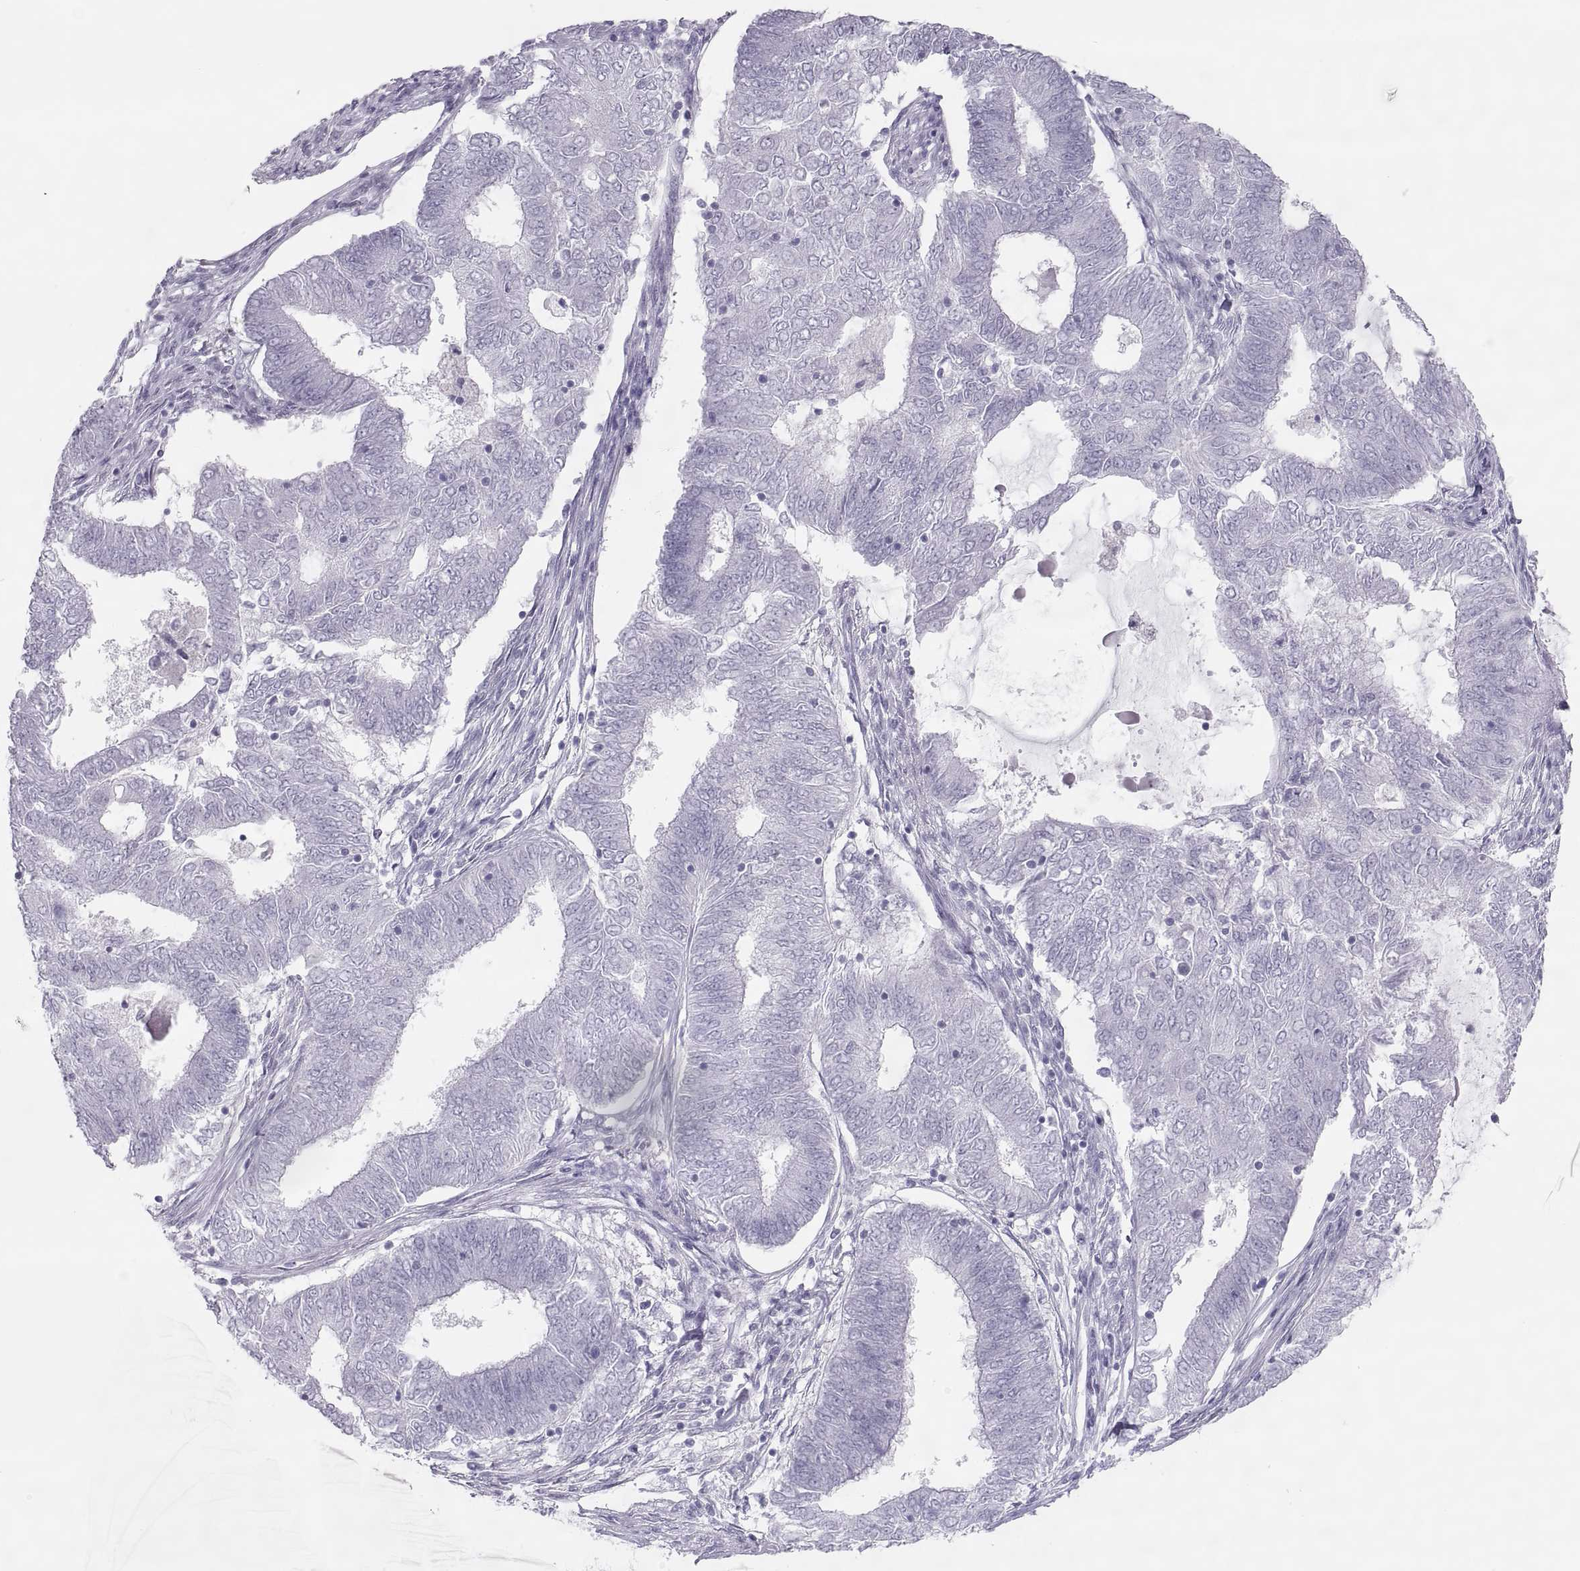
{"staining": {"intensity": "negative", "quantity": "none", "location": "none"}, "tissue": "endometrial cancer", "cell_type": "Tumor cells", "image_type": "cancer", "snomed": [{"axis": "morphology", "description": "Adenocarcinoma, NOS"}, {"axis": "topography", "description": "Endometrium"}], "caption": "Human endometrial adenocarcinoma stained for a protein using immunohistochemistry reveals no positivity in tumor cells.", "gene": "SEMG1", "patient": {"sex": "female", "age": 62}}